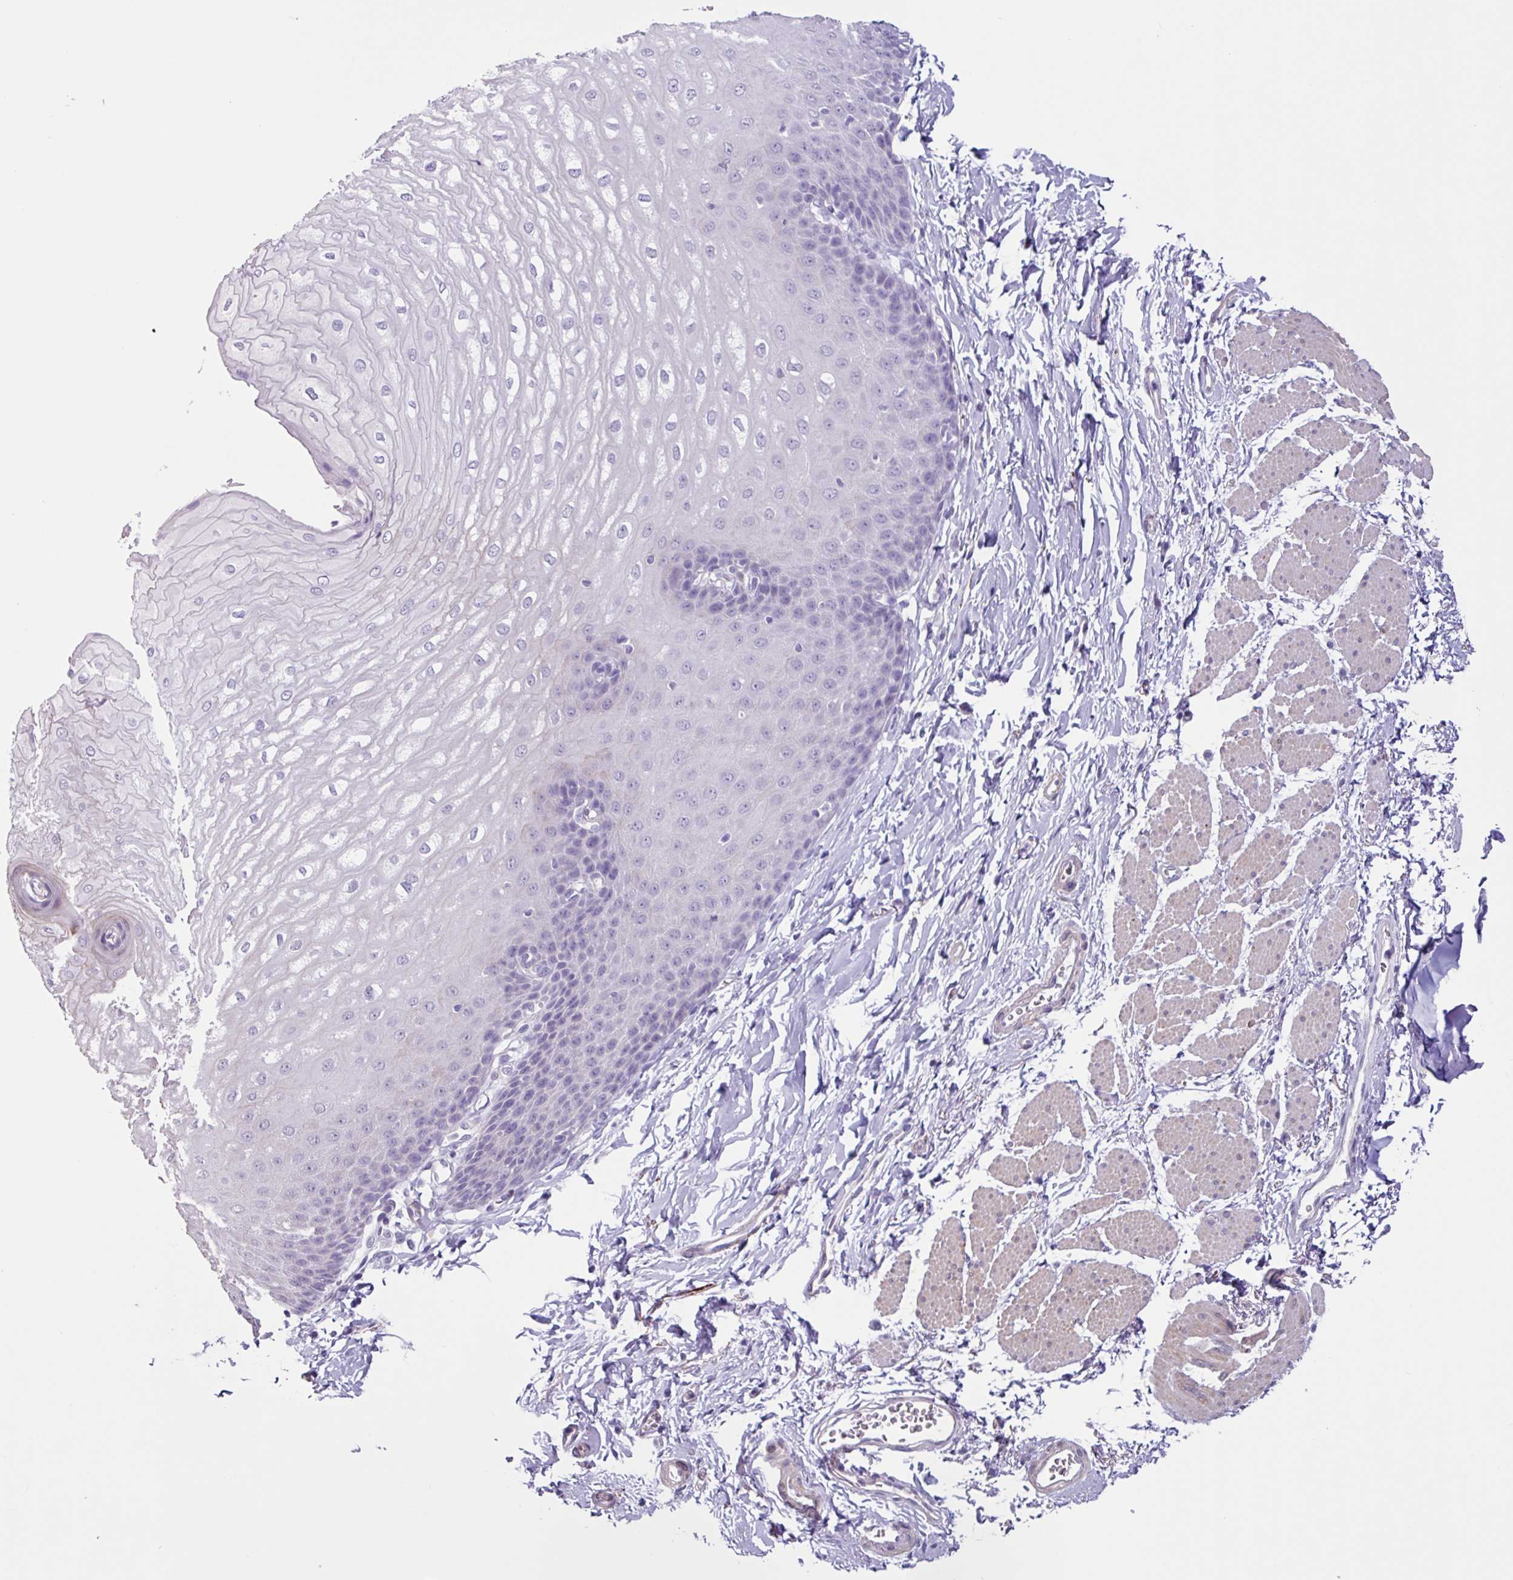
{"staining": {"intensity": "negative", "quantity": "none", "location": "none"}, "tissue": "esophagus", "cell_type": "Squamous epithelial cells", "image_type": "normal", "snomed": [{"axis": "morphology", "description": "Normal tissue, NOS"}, {"axis": "topography", "description": "Esophagus"}], "caption": "Protein analysis of unremarkable esophagus shows no significant positivity in squamous epithelial cells.", "gene": "OTX1", "patient": {"sex": "male", "age": 70}}